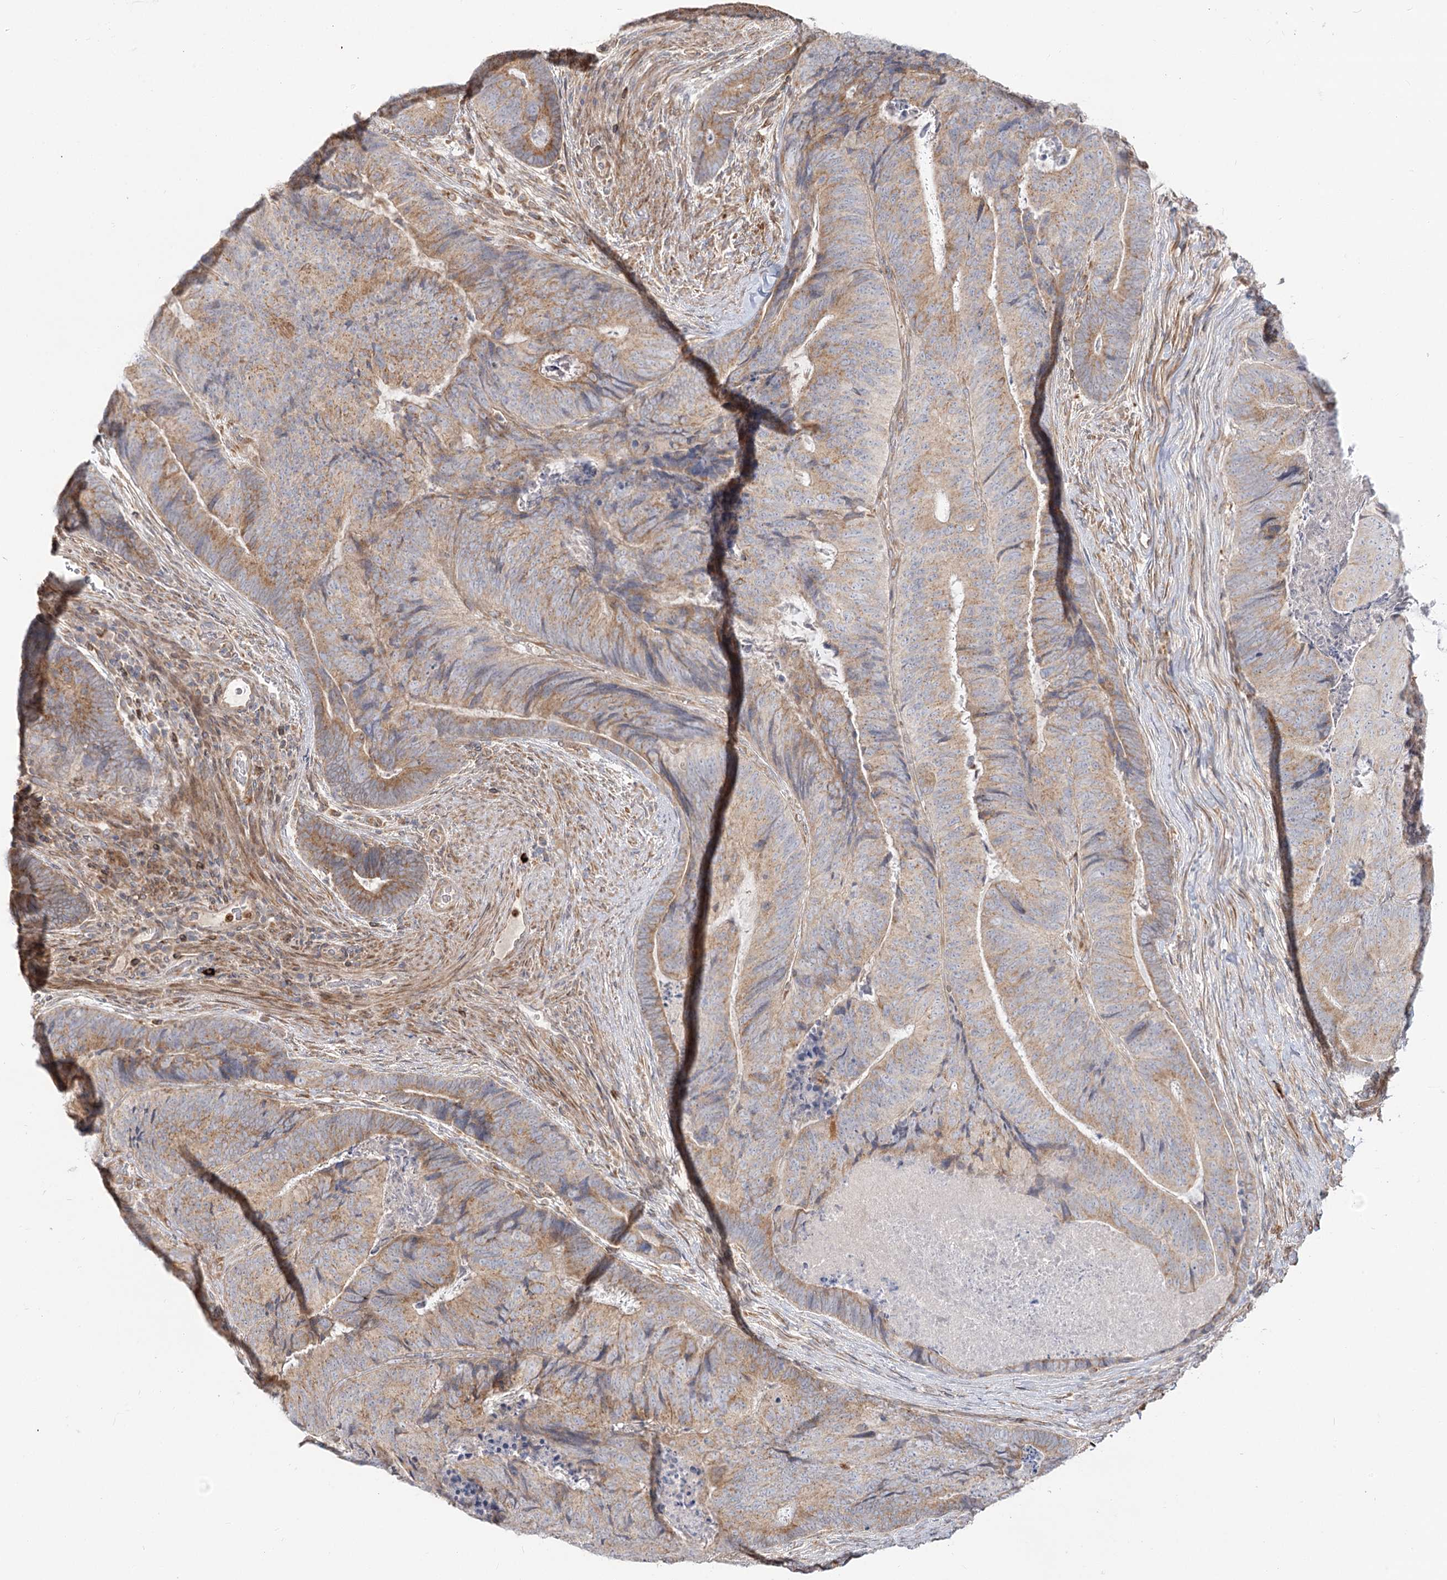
{"staining": {"intensity": "moderate", "quantity": ">75%", "location": "cytoplasmic/membranous"}, "tissue": "colorectal cancer", "cell_type": "Tumor cells", "image_type": "cancer", "snomed": [{"axis": "morphology", "description": "Adenocarcinoma, NOS"}, {"axis": "topography", "description": "Colon"}], "caption": "Moderate cytoplasmic/membranous protein staining is present in approximately >75% of tumor cells in colorectal cancer. The protein is shown in brown color, while the nuclei are stained blue.", "gene": "MTMR3", "patient": {"sex": "female", "age": 67}}